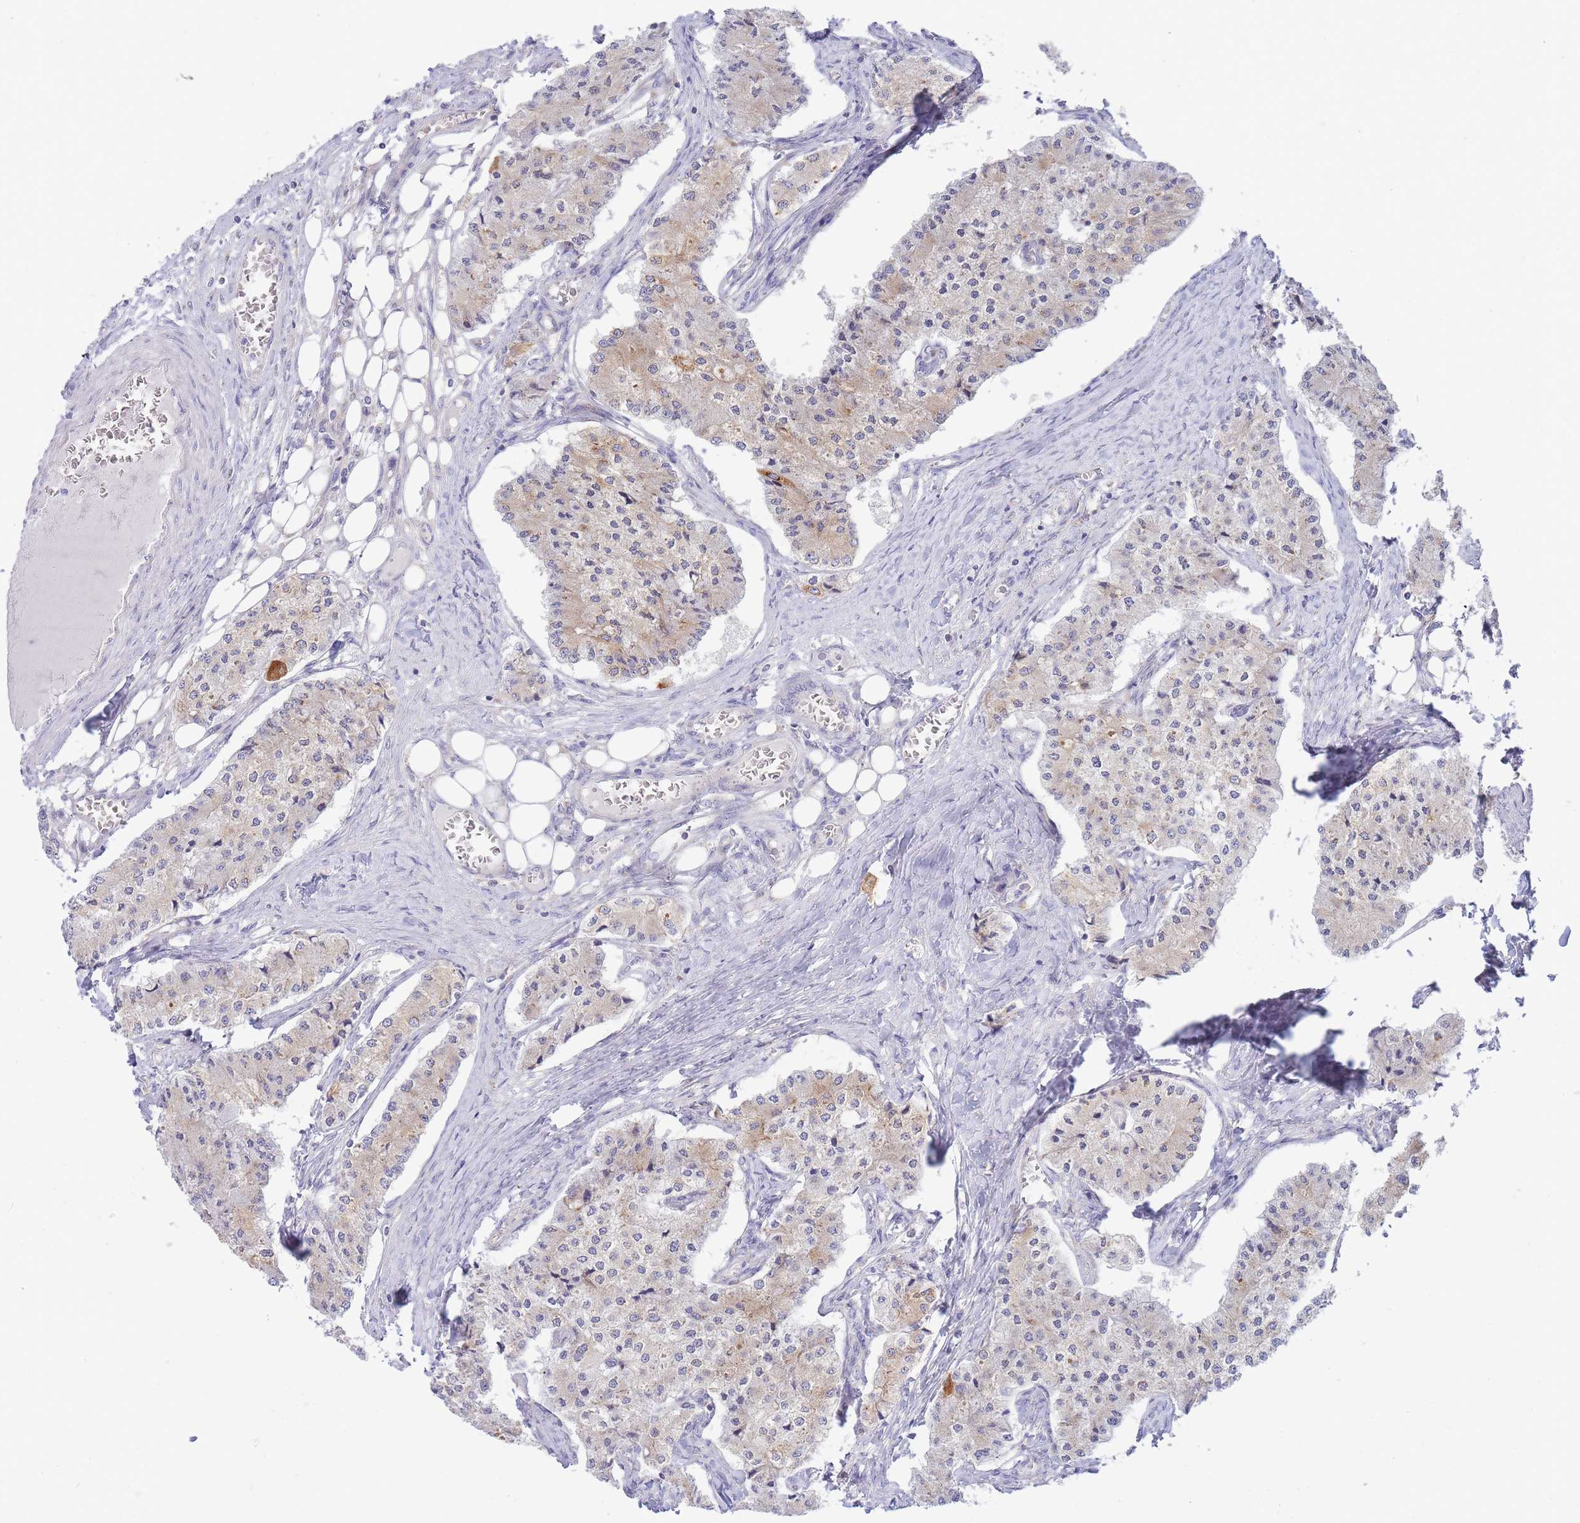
{"staining": {"intensity": "weak", "quantity": "25%-75%", "location": "cytoplasmic/membranous"}, "tissue": "carcinoid", "cell_type": "Tumor cells", "image_type": "cancer", "snomed": [{"axis": "morphology", "description": "Carcinoid, malignant, NOS"}, {"axis": "topography", "description": "Colon"}], "caption": "IHC (DAB) staining of carcinoid (malignant) demonstrates weak cytoplasmic/membranous protein positivity in about 25%-75% of tumor cells.", "gene": "SH2B2", "patient": {"sex": "female", "age": 52}}